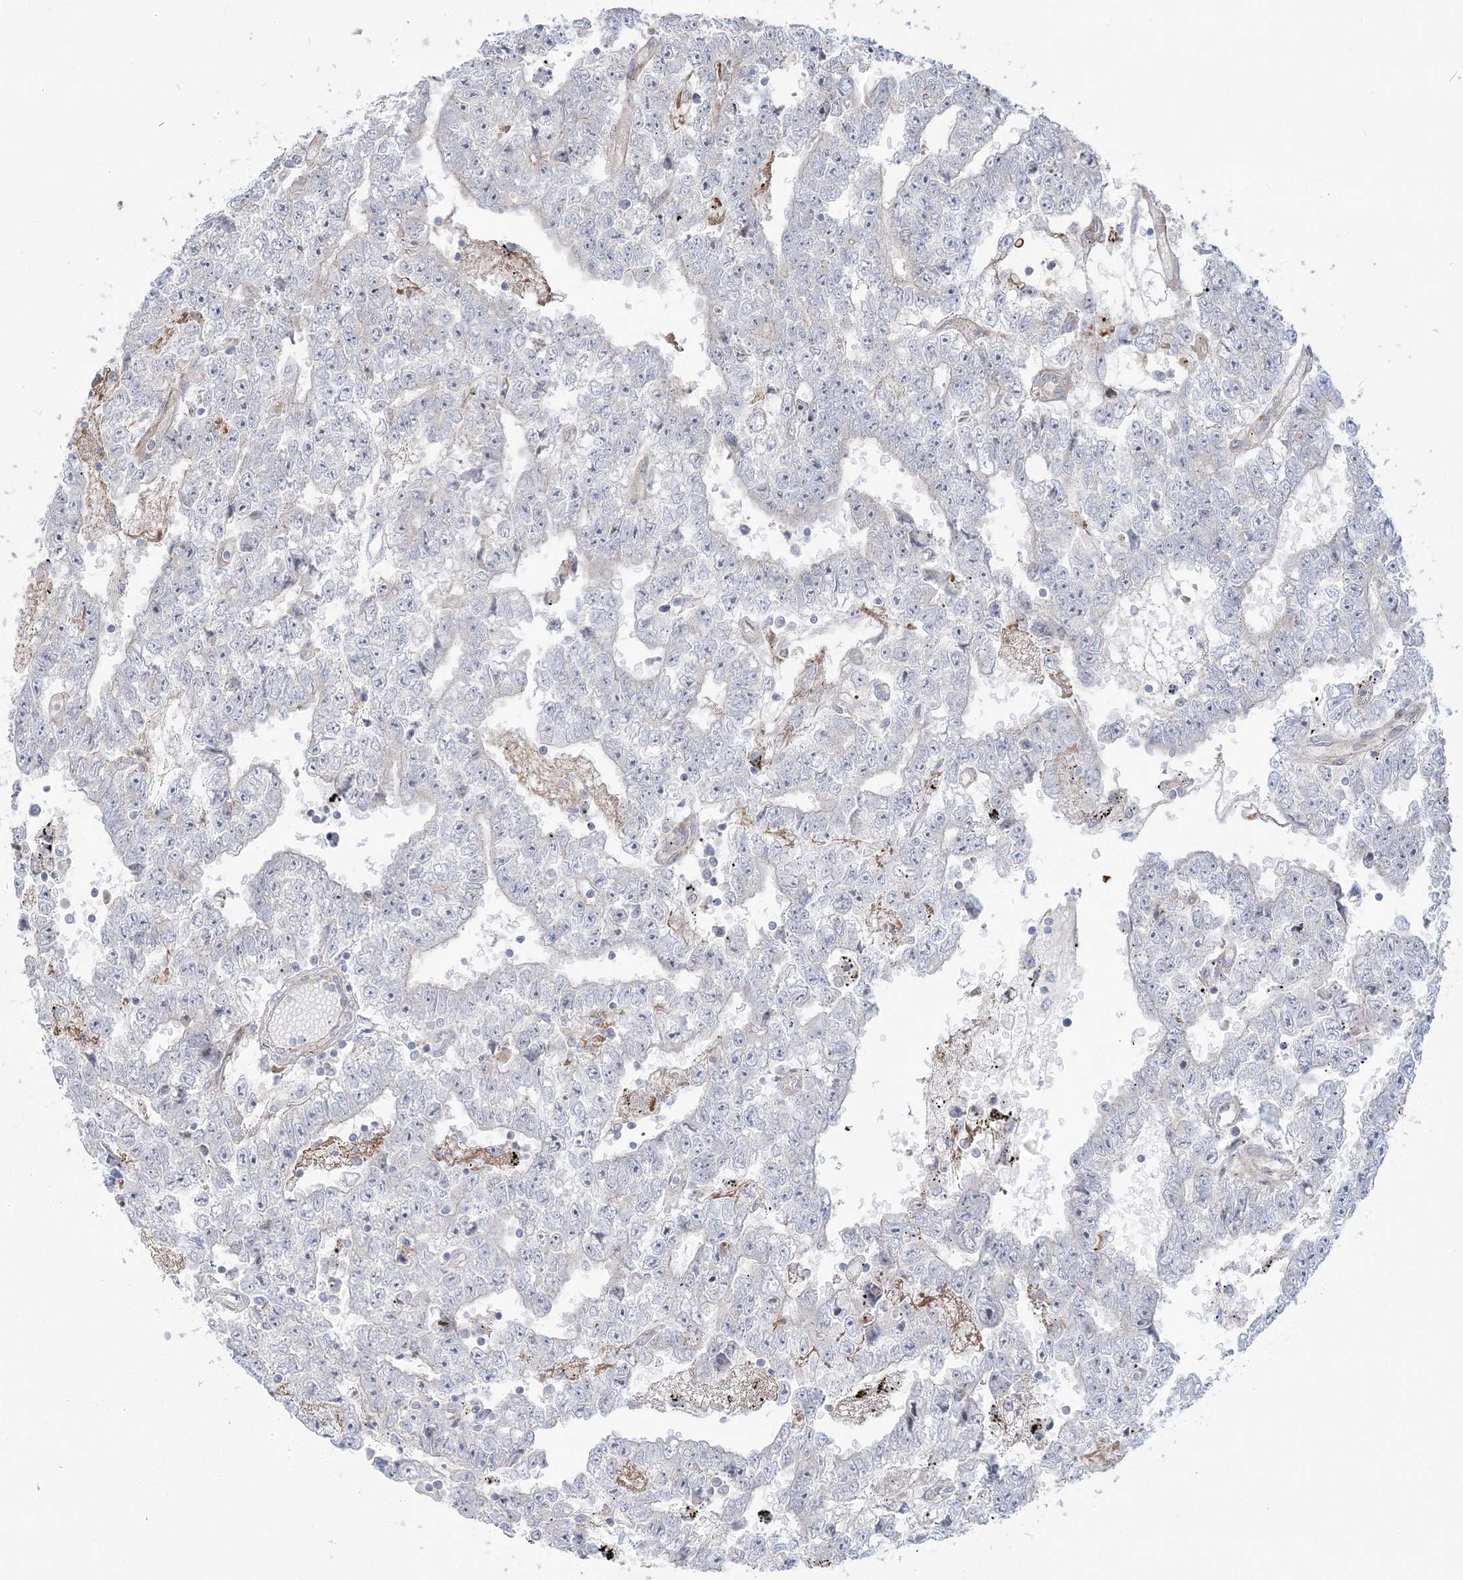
{"staining": {"intensity": "negative", "quantity": "none", "location": "none"}, "tissue": "testis cancer", "cell_type": "Tumor cells", "image_type": "cancer", "snomed": [{"axis": "morphology", "description": "Carcinoma, Embryonal, NOS"}, {"axis": "topography", "description": "Testis"}], "caption": "This photomicrograph is of testis cancer stained with immunohistochemistry to label a protein in brown with the nuclei are counter-stained blue. There is no positivity in tumor cells. The staining was performed using DAB to visualize the protein expression in brown, while the nuclei were stained in blue with hematoxylin (Magnification: 20x).", "gene": "NUDT9", "patient": {"sex": "male", "age": 25}}